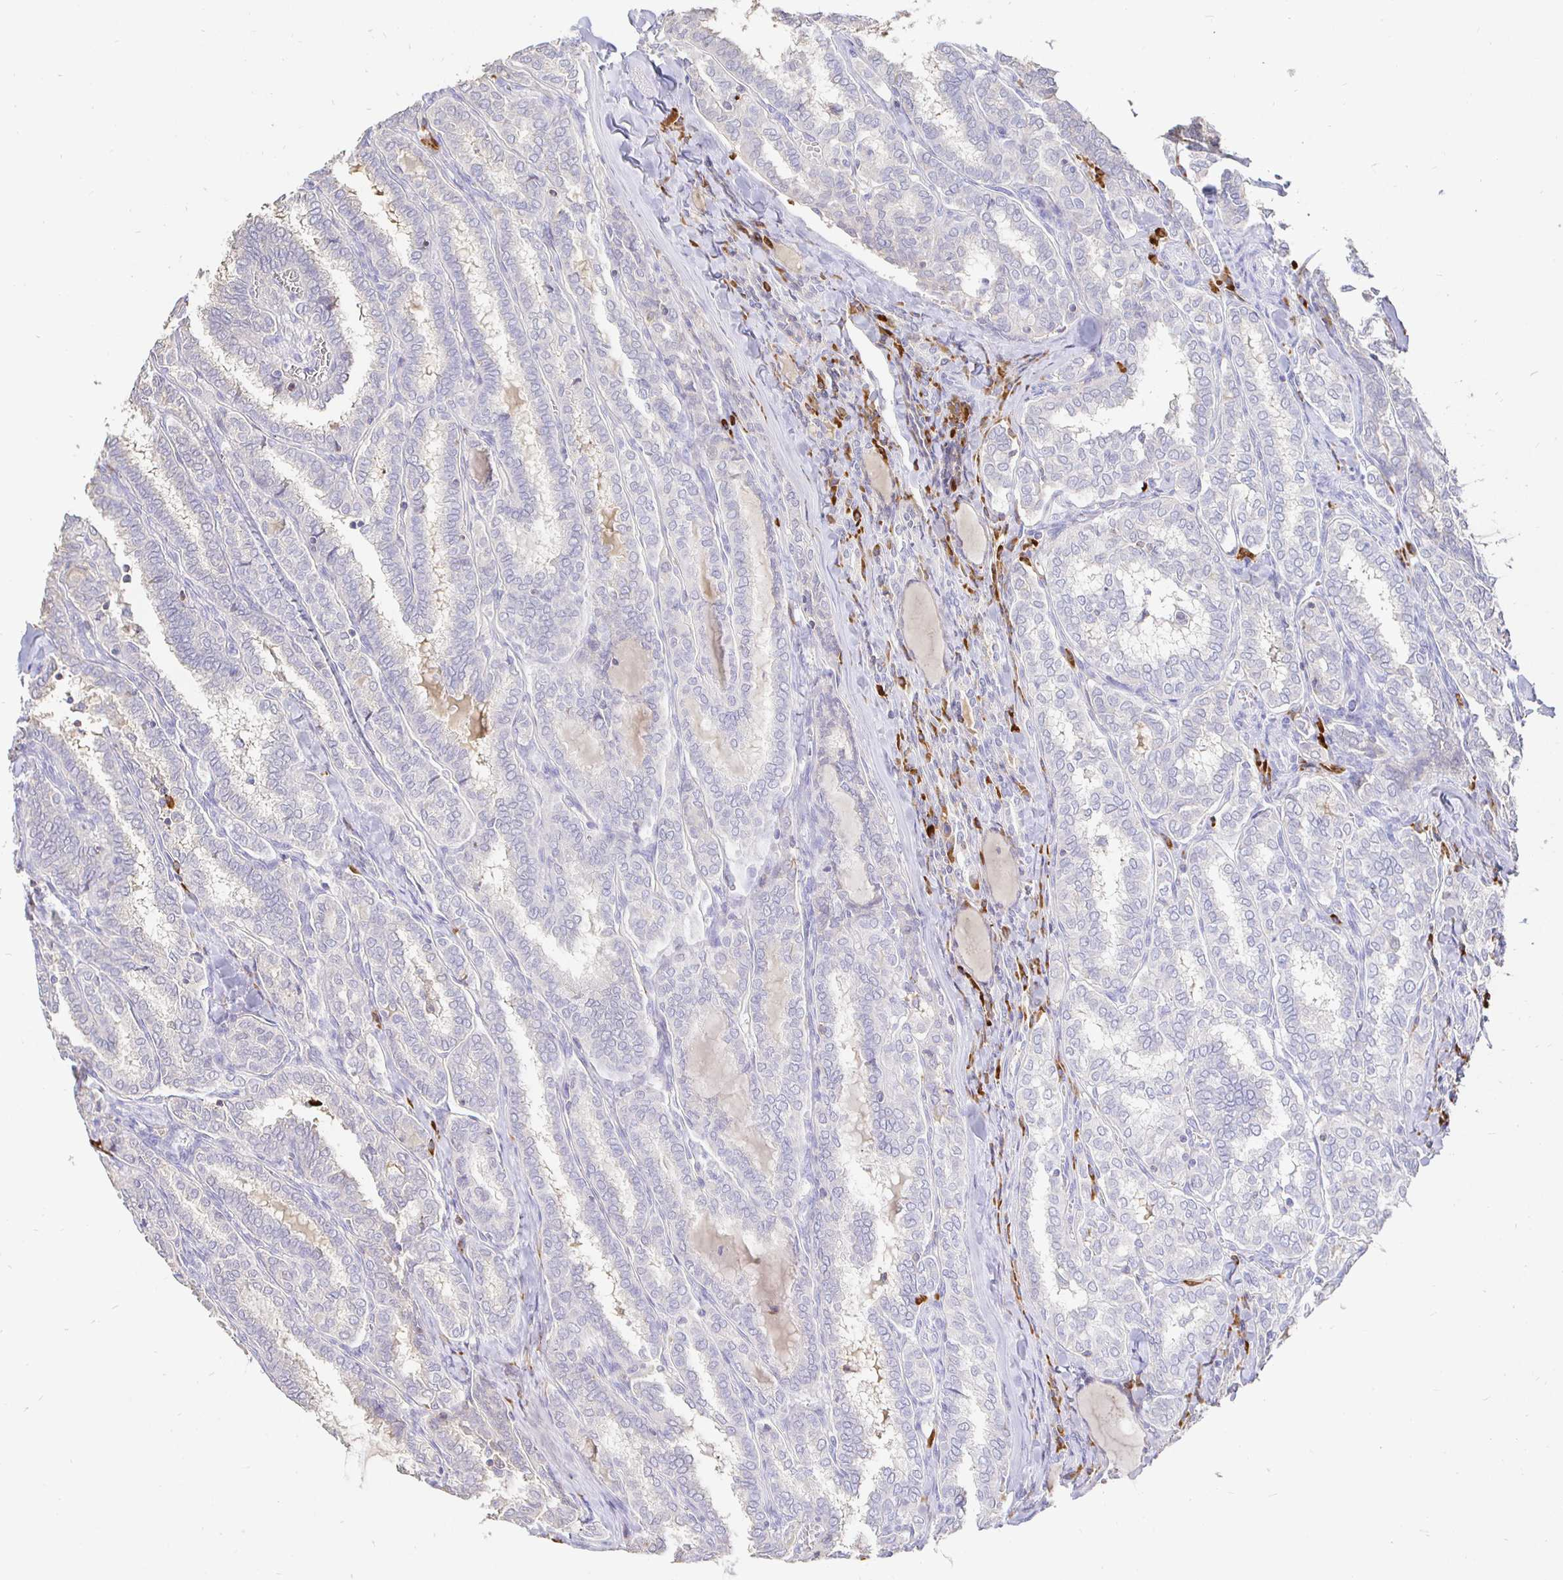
{"staining": {"intensity": "negative", "quantity": "none", "location": "none"}, "tissue": "thyroid cancer", "cell_type": "Tumor cells", "image_type": "cancer", "snomed": [{"axis": "morphology", "description": "Papillary adenocarcinoma, NOS"}, {"axis": "topography", "description": "Thyroid gland"}], "caption": "Thyroid papillary adenocarcinoma was stained to show a protein in brown. There is no significant positivity in tumor cells. The staining was performed using DAB to visualize the protein expression in brown, while the nuclei were stained in blue with hematoxylin (Magnification: 20x).", "gene": "CXCR3", "patient": {"sex": "female", "age": 30}}